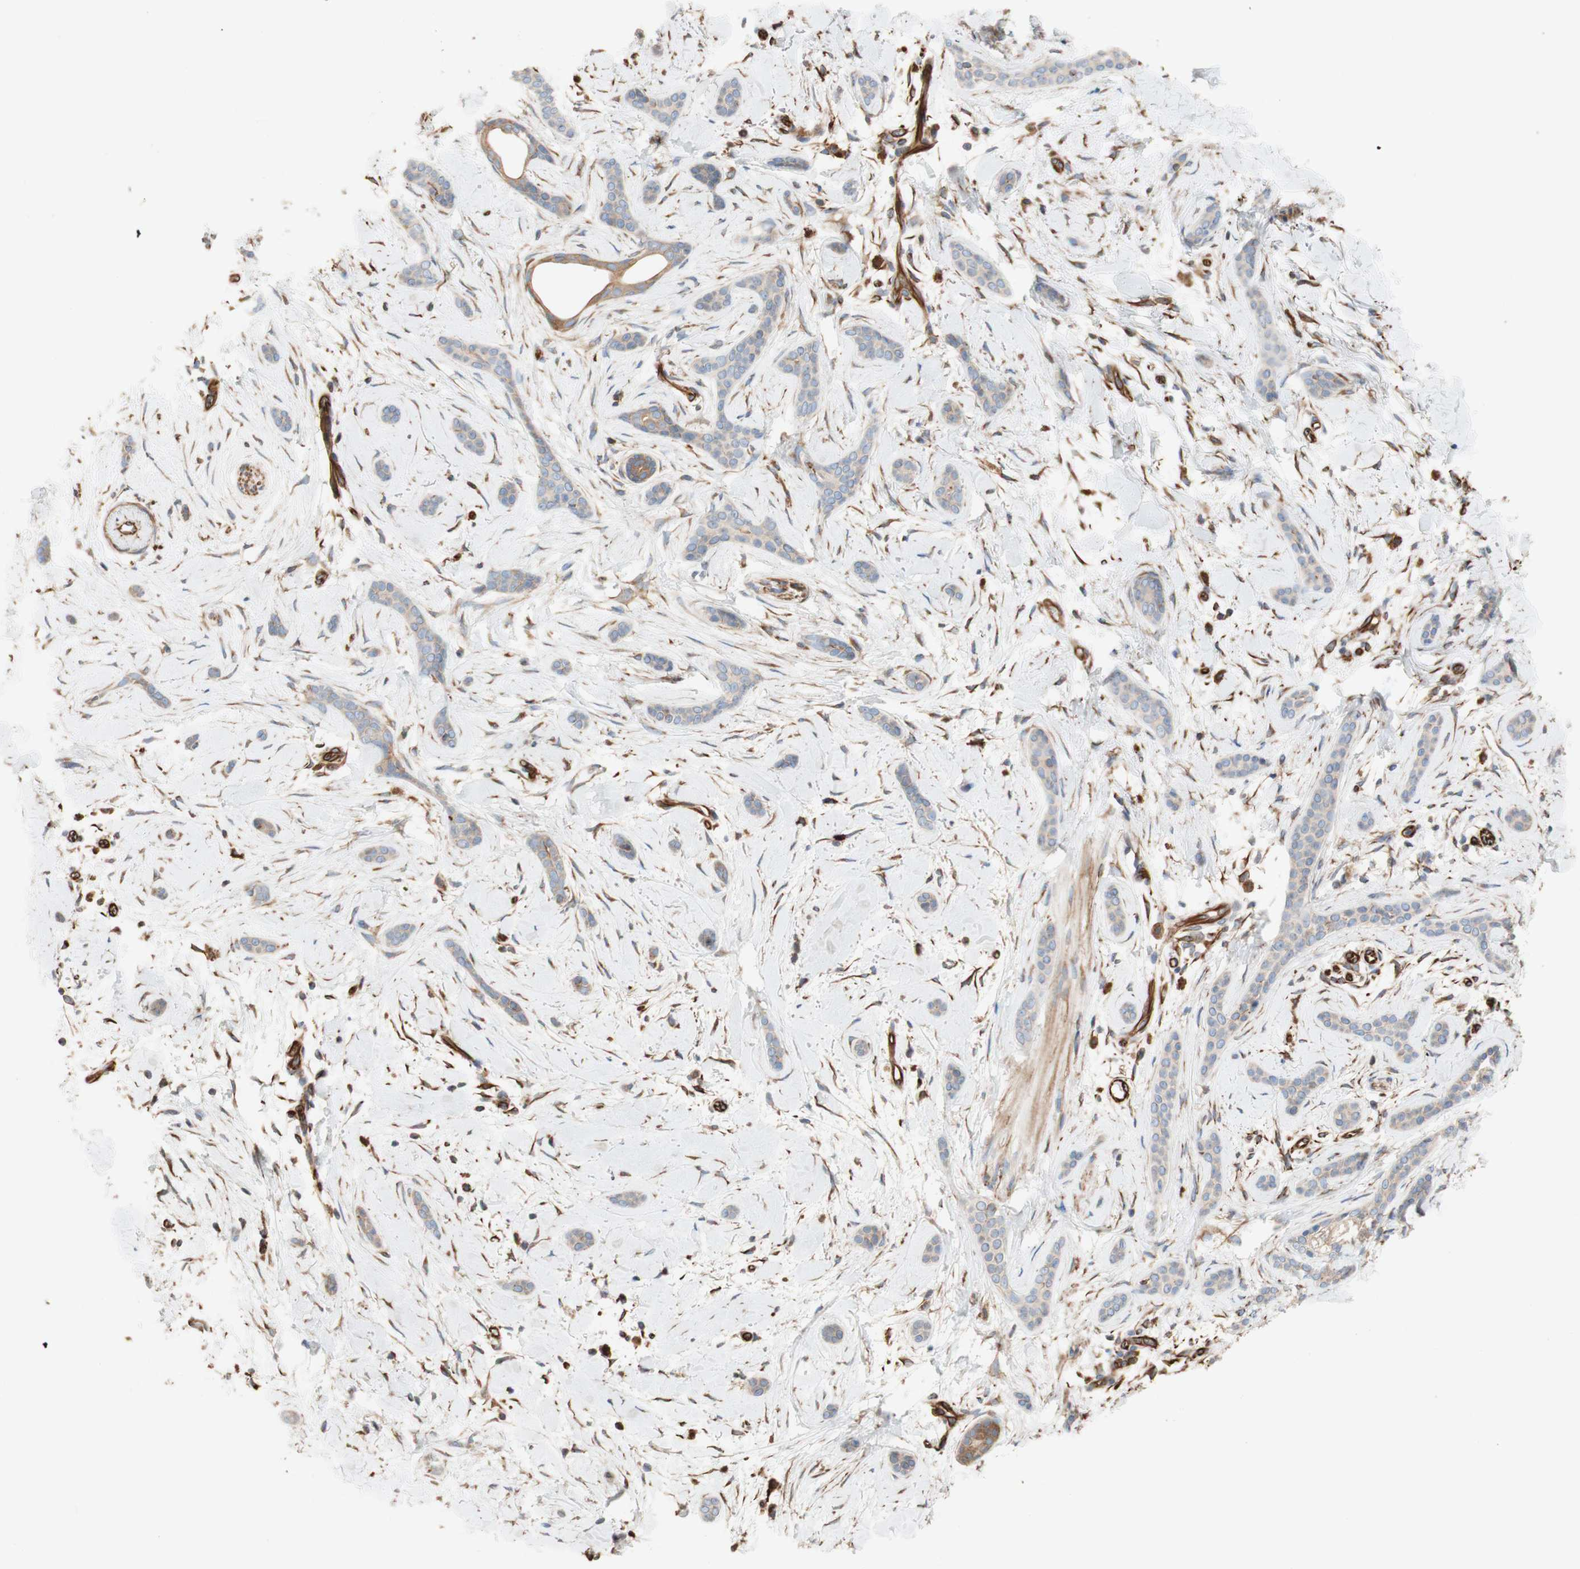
{"staining": {"intensity": "weak", "quantity": ">75%", "location": "cytoplasmic/membranous"}, "tissue": "skin cancer", "cell_type": "Tumor cells", "image_type": "cancer", "snomed": [{"axis": "morphology", "description": "Basal cell carcinoma"}, {"axis": "morphology", "description": "Adnexal tumor, benign"}, {"axis": "topography", "description": "Skin"}], "caption": "Protein staining of skin cancer (basal cell carcinoma) tissue reveals weak cytoplasmic/membranous positivity in approximately >75% of tumor cells.", "gene": "C1orf43", "patient": {"sex": "female", "age": 42}}